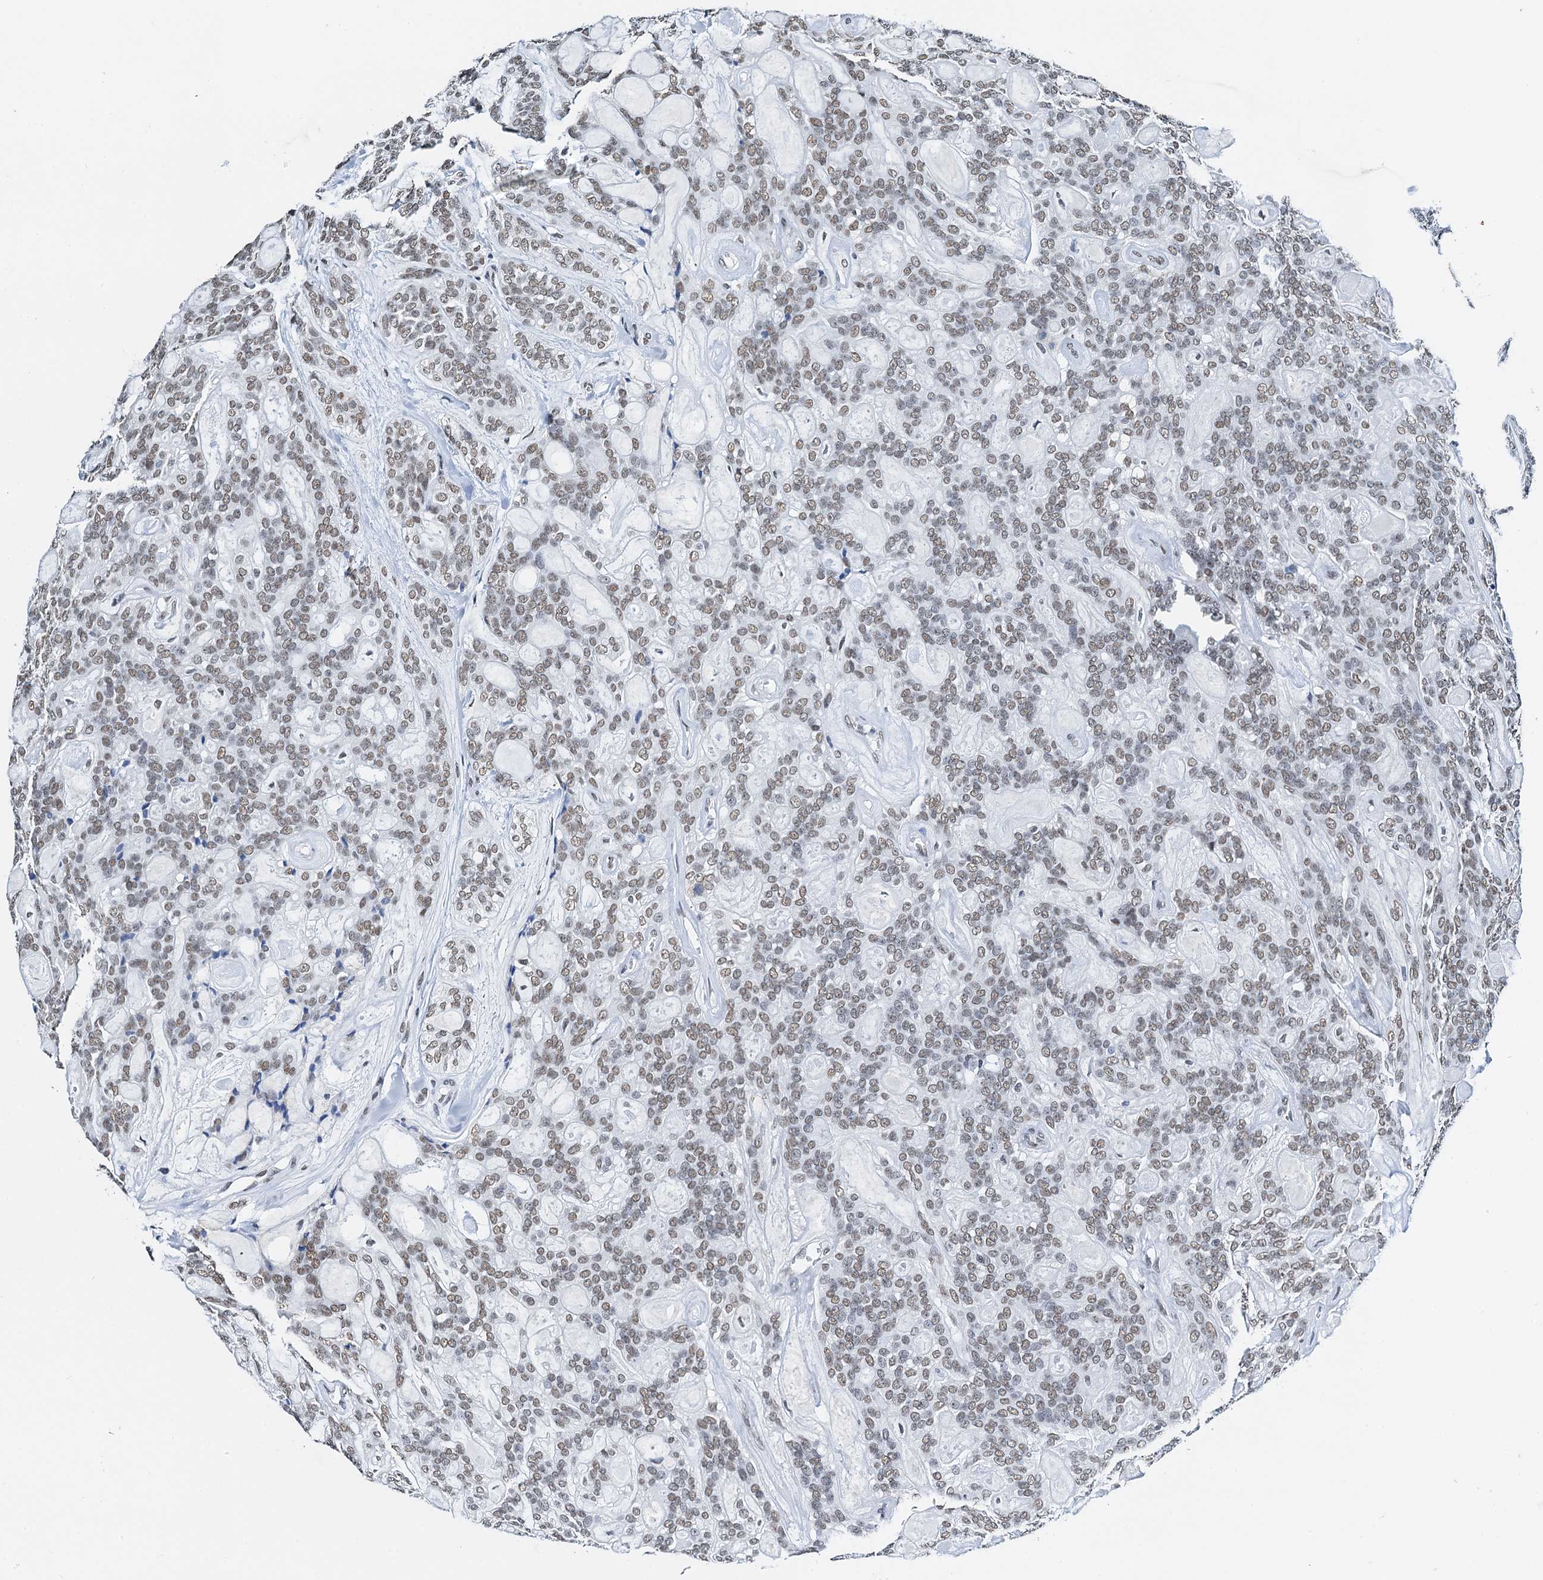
{"staining": {"intensity": "weak", "quantity": "25%-75%", "location": "nuclear"}, "tissue": "head and neck cancer", "cell_type": "Tumor cells", "image_type": "cancer", "snomed": [{"axis": "morphology", "description": "Adenocarcinoma, NOS"}, {"axis": "topography", "description": "Head-Neck"}], "caption": "The histopathology image exhibits a brown stain indicating the presence of a protein in the nuclear of tumor cells in head and neck cancer (adenocarcinoma). The staining was performed using DAB (3,3'-diaminobenzidine) to visualize the protein expression in brown, while the nuclei were stained in blue with hematoxylin (Magnification: 20x).", "gene": "SLTM", "patient": {"sex": "male", "age": 66}}